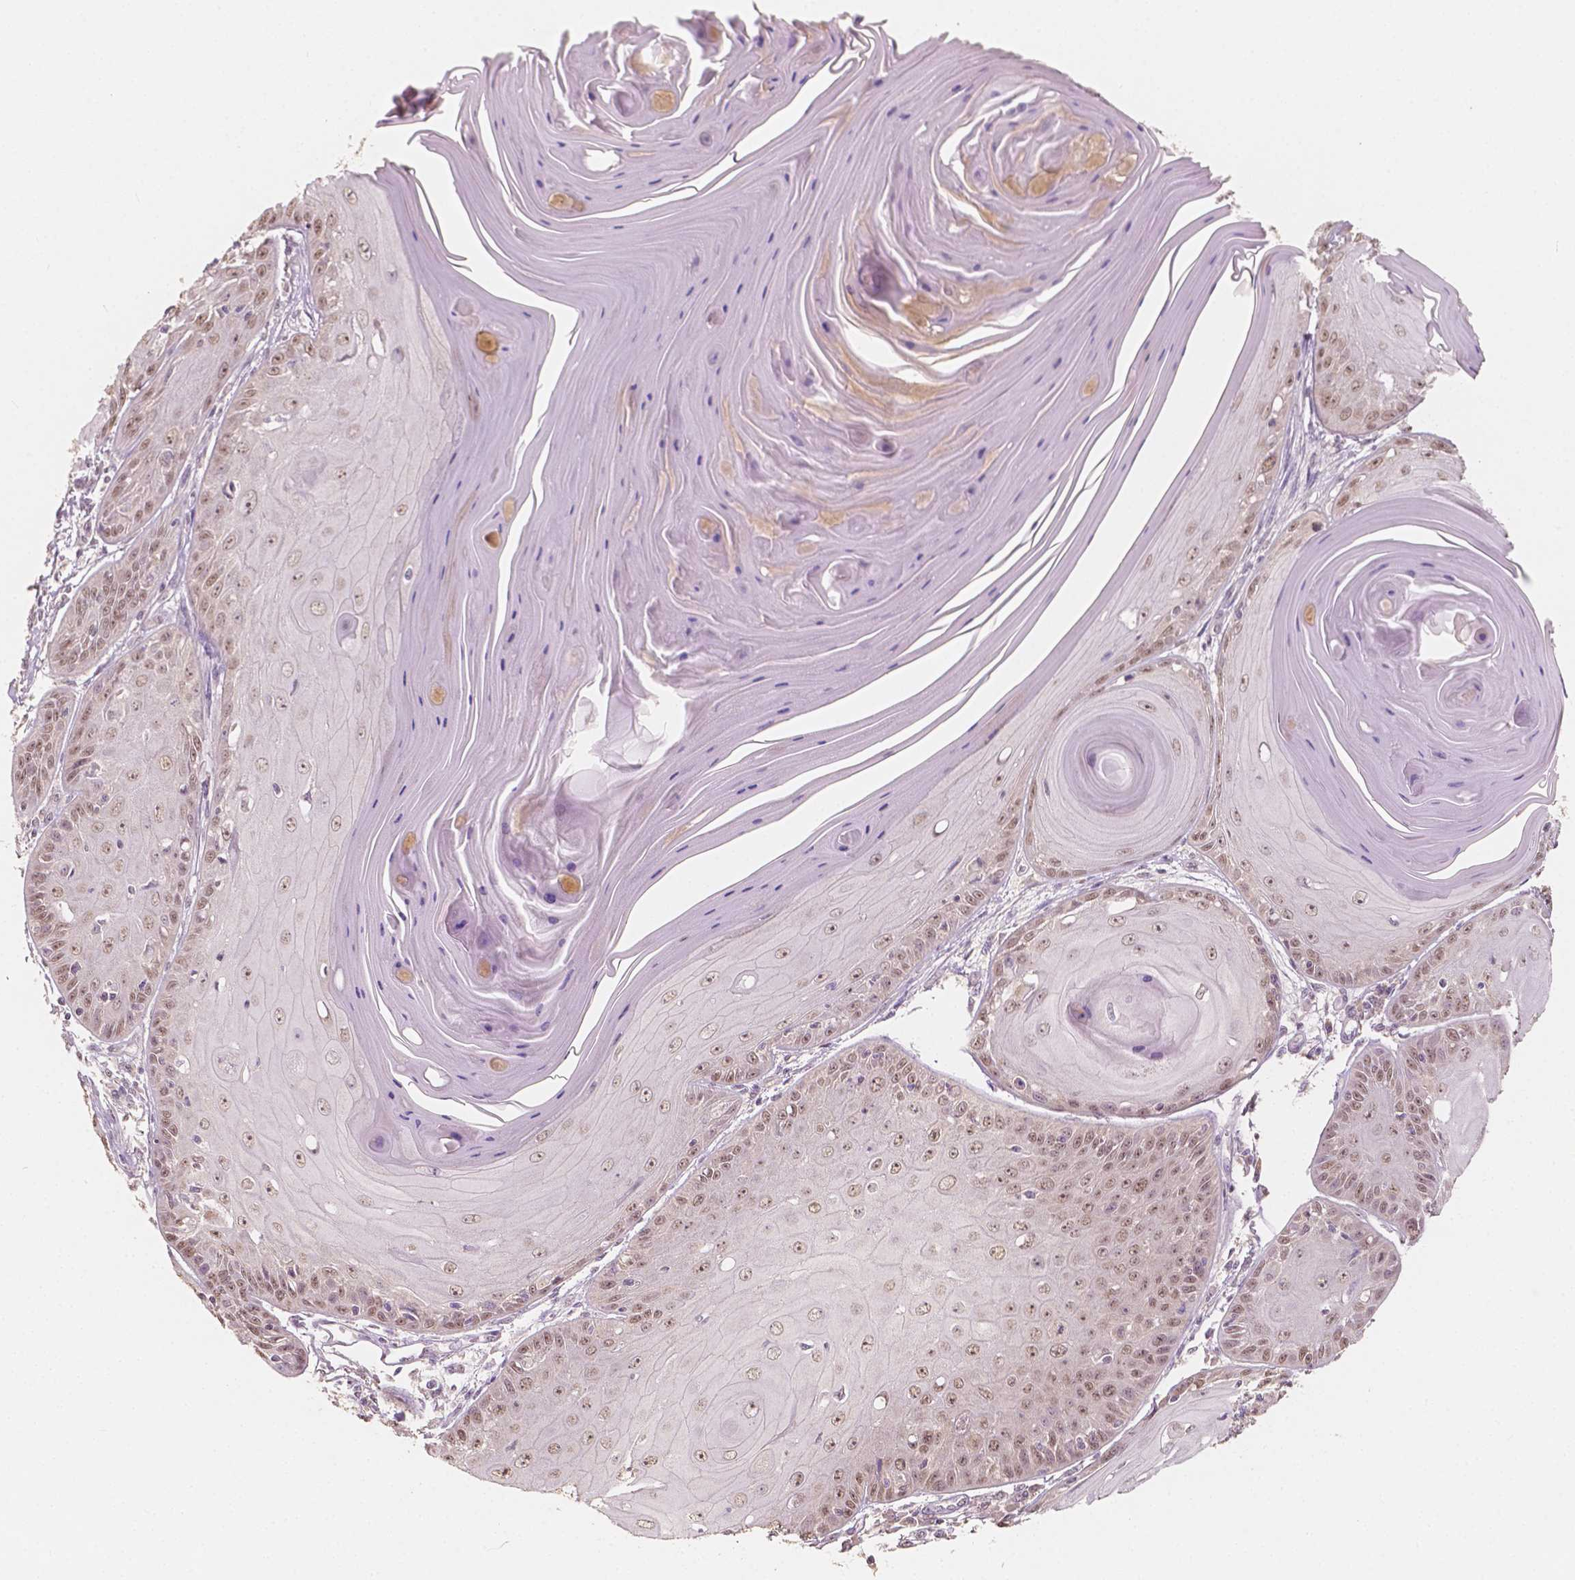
{"staining": {"intensity": "moderate", "quantity": ">75%", "location": "nuclear"}, "tissue": "skin cancer", "cell_type": "Tumor cells", "image_type": "cancer", "snomed": [{"axis": "morphology", "description": "Squamous cell carcinoma, NOS"}, {"axis": "topography", "description": "Skin"}, {"axis": "topography", "description": "Vulva"}], "caption": "An image of skin cancer stained for a protein exhibits moderate nuclear brown staining in tumor cells.", "gene": "SOX15", "patient": {"sex": "female", "age": 85}}